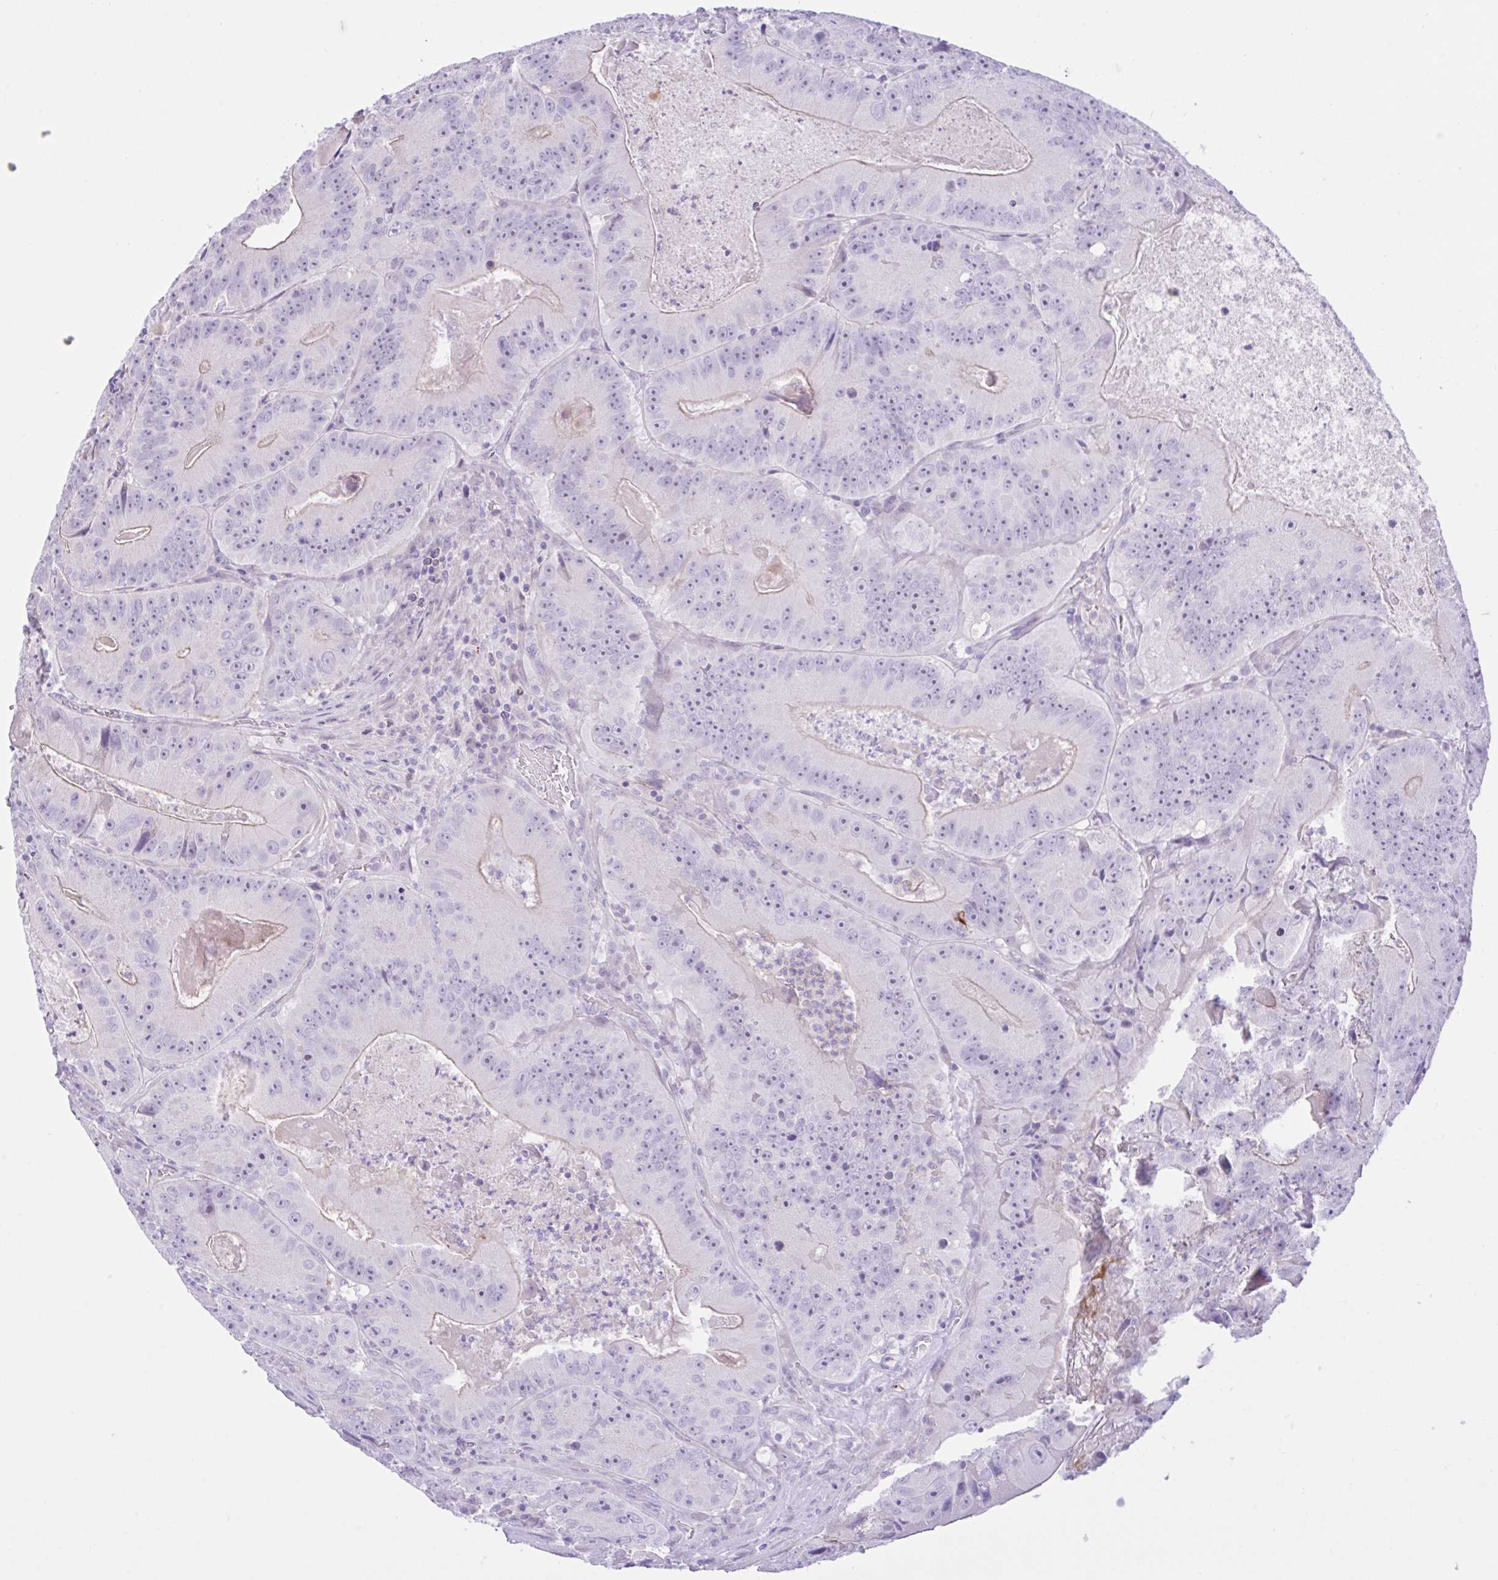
{"staining": {"intensity": "negative", "quantity": "none", "location": "none"}, "tissue": "colorectal cancer", "cell_type": "Tumor cells", "image_type": "cancer", "snomed": [{"axis": "morphology", "description": "Adenocarcinoma, NOS"}, {"axis": "topography", "description": "Colon"}], "caption": "The image exhibits no staining of tumor cells in adenocarcinoma (colorectal).", "gene": "ZNF101", "patient": {"sex": "female", "age": 86}}